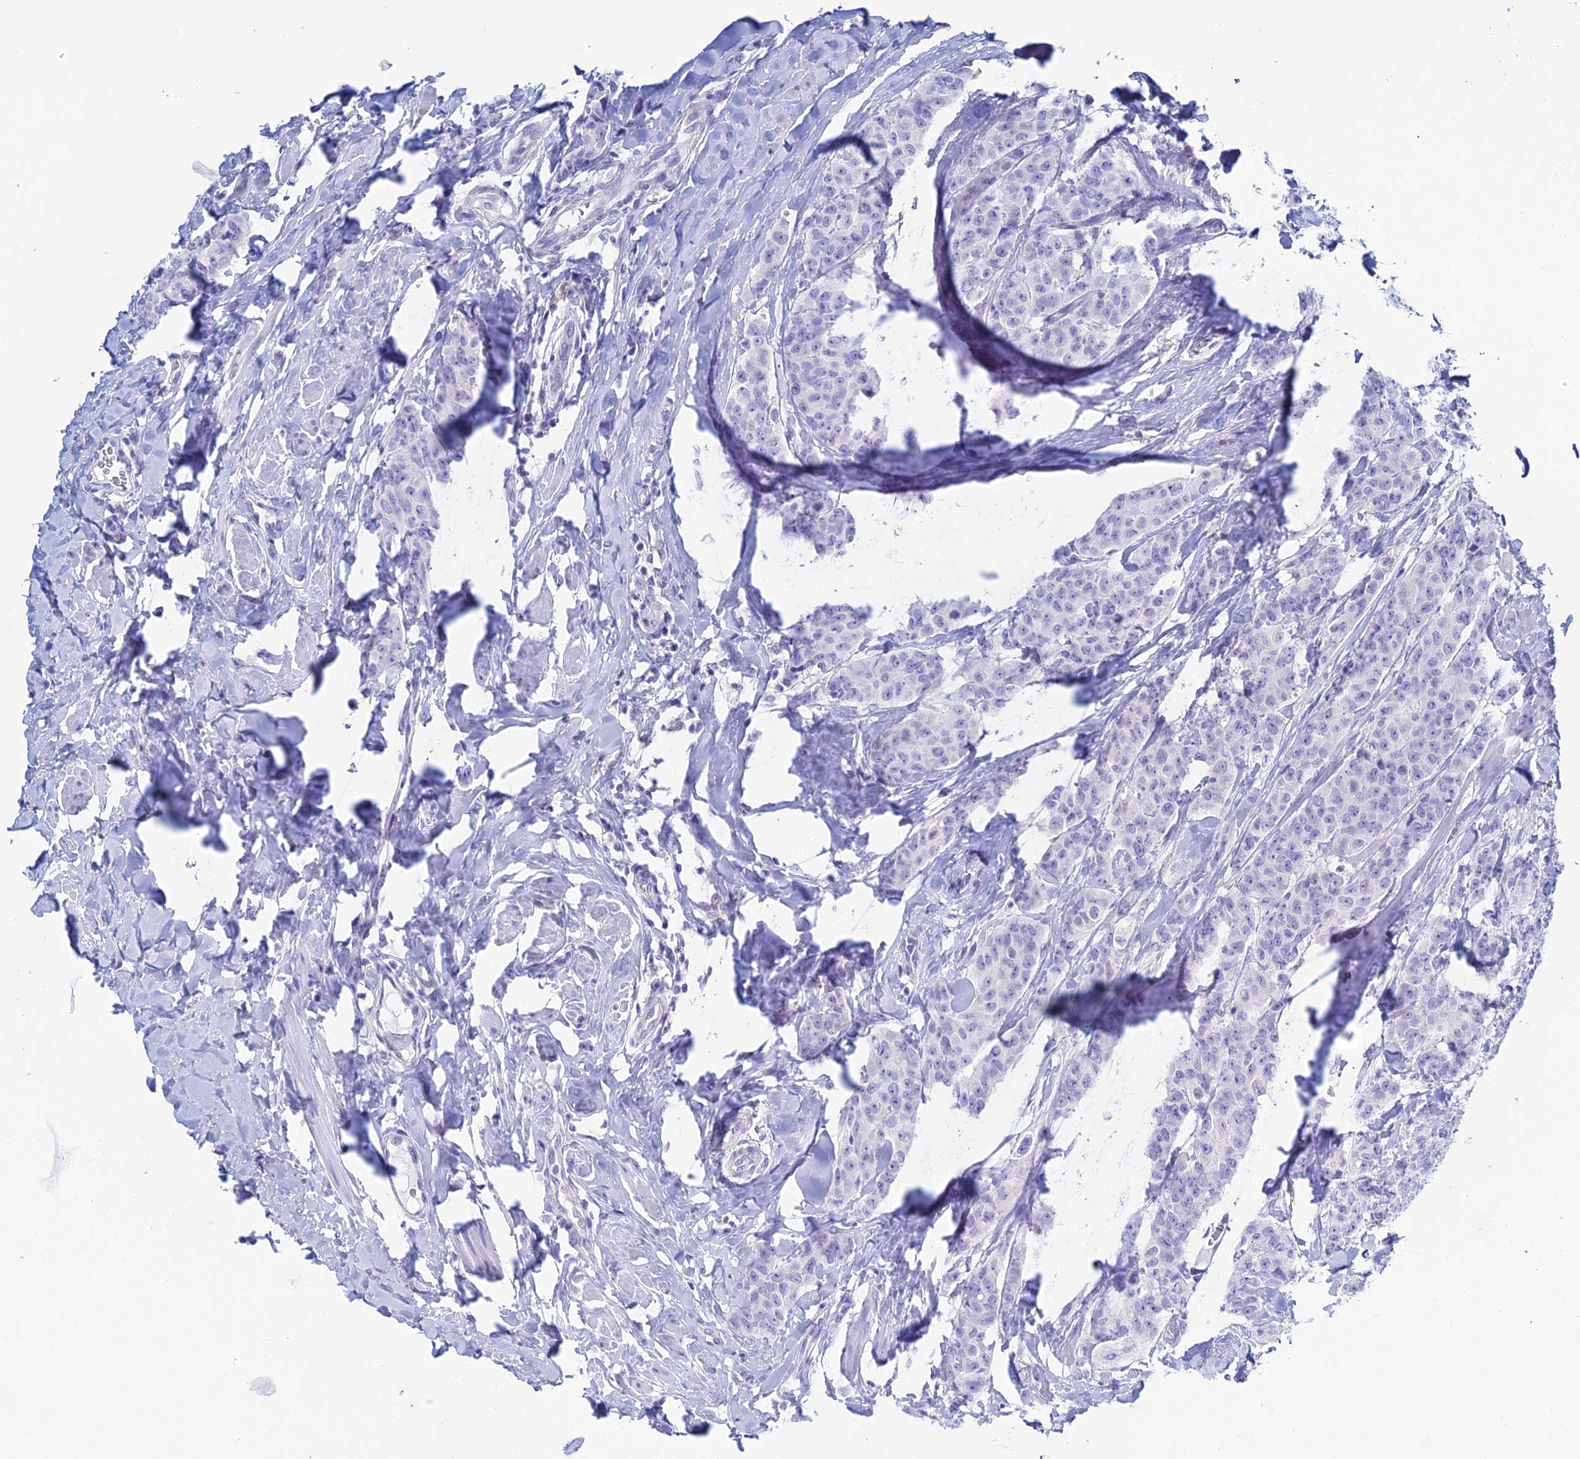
{"staining": {"intensity": "negative", "quantity": "none", "location": "none"}, "tissue": "breast cancer", "cell_type": "Tumor cells", "image_type": "cancer", "snomed": [{"axis": "morphology", "description": "Duct carcinoma"}, {"axis": "topography", "description": "Breast"}], "caption": "Immunohistochemistry (IHC) photomicrograph of neoplastic tissue: human infiltrating ductal carcinoma (breast) stained with DAB (3,3'-diaminobenzidine) demonstrates no significant protein staining in tumor cells.", "gene": "KCNK17", "patient": {"sex": "female", "age": 40}}